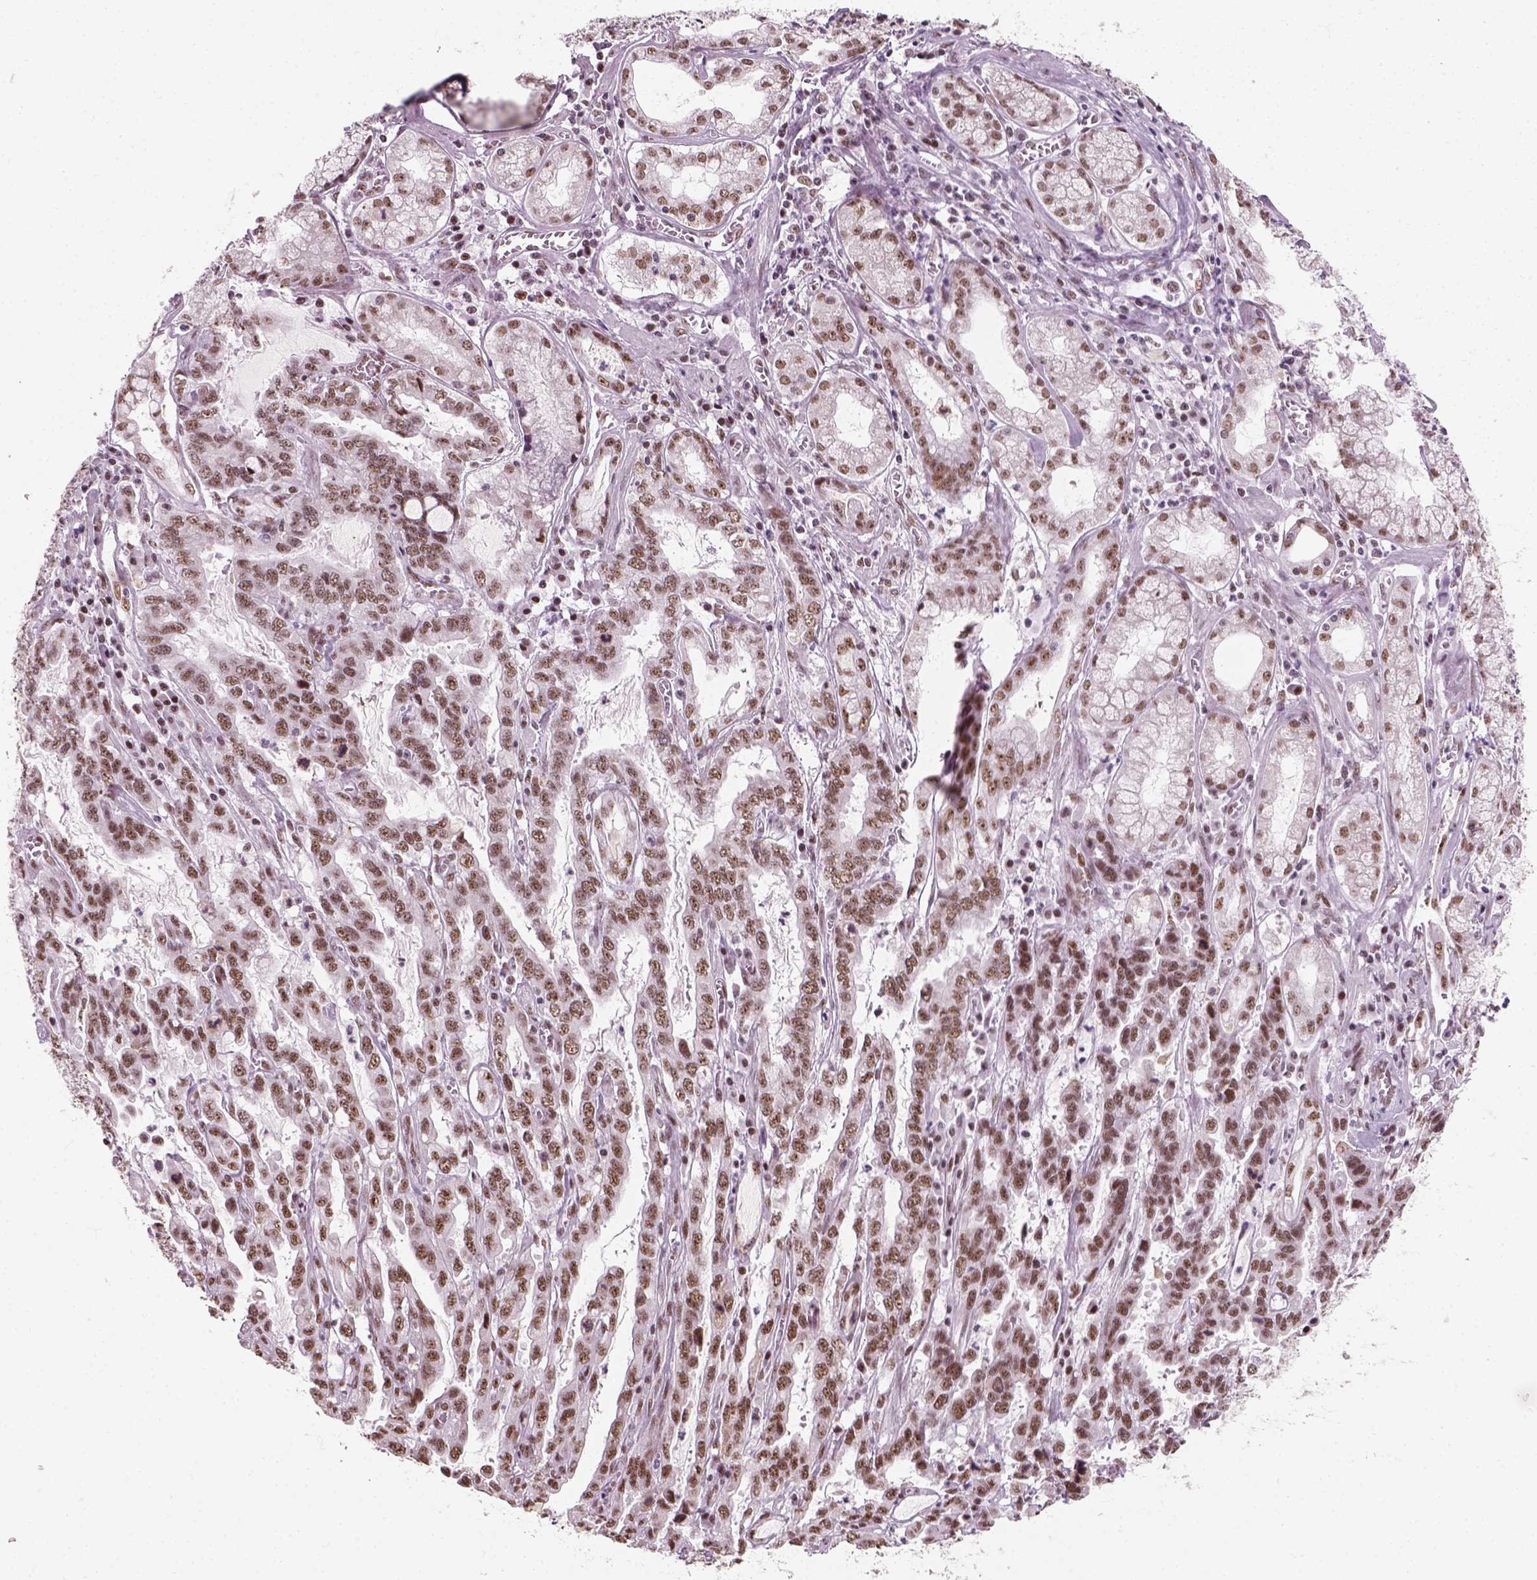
{"staining": {"intensity": "moderate", "quantity": ">75%", "location": "nuclear"}, "tissue": "stomach cancer", "cell_type": "Tumor cells", "image_type": "cancer", "snomed": [{"axis": "morphology", "description": "Adenocarcinoma, NOS"}, {"axis": "topography", "description": "Stomach, lower"}], "caption": "Brown immunohistochemical staining in human adenocarcinoma (stomach) shows moderate nuclear positivity in about >75% of tumor cells.", "gene": "GTF2F1", "patient": {"sex": "female", "age": 76}}